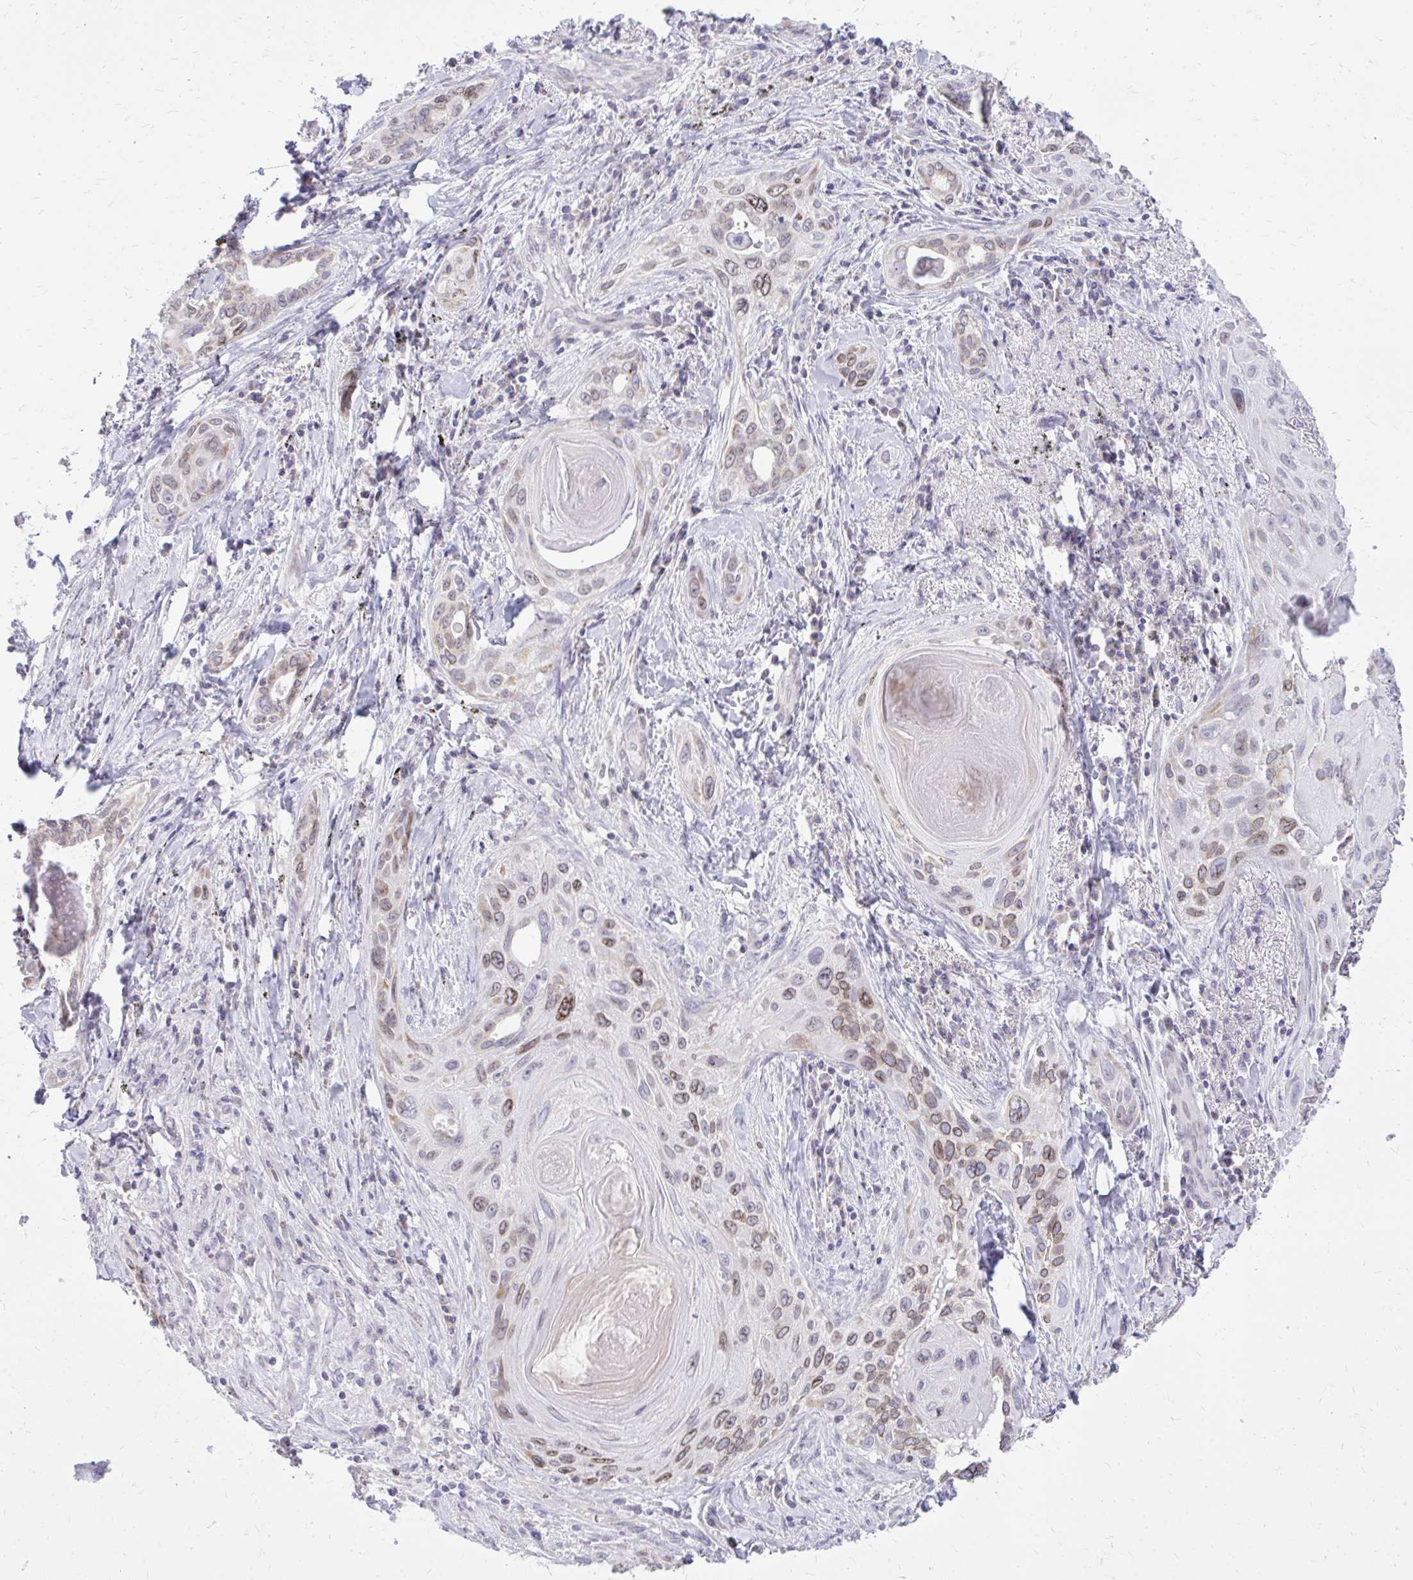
{"staining": {"intensity": "weak", "quantity": "25%-75%", "location": "cytoplasmic/membranous,nuclear"}, "tissue": "lung cancer", "cell_type": "Tumor cells", "image_type": "cancer", "snomed": [{"axis": "morphology", "description": "Squamous cell carcinoma, NOS"}, {"axis": "topography", "description": "Lung"}], "caption": "Human lung cancer (squamous cell carcinoma) stained with a protein marker demonstrates weak staining in tumor cells.", "gene": "RPS6KA2", "patient": {"sex": "male", "age": 79}}